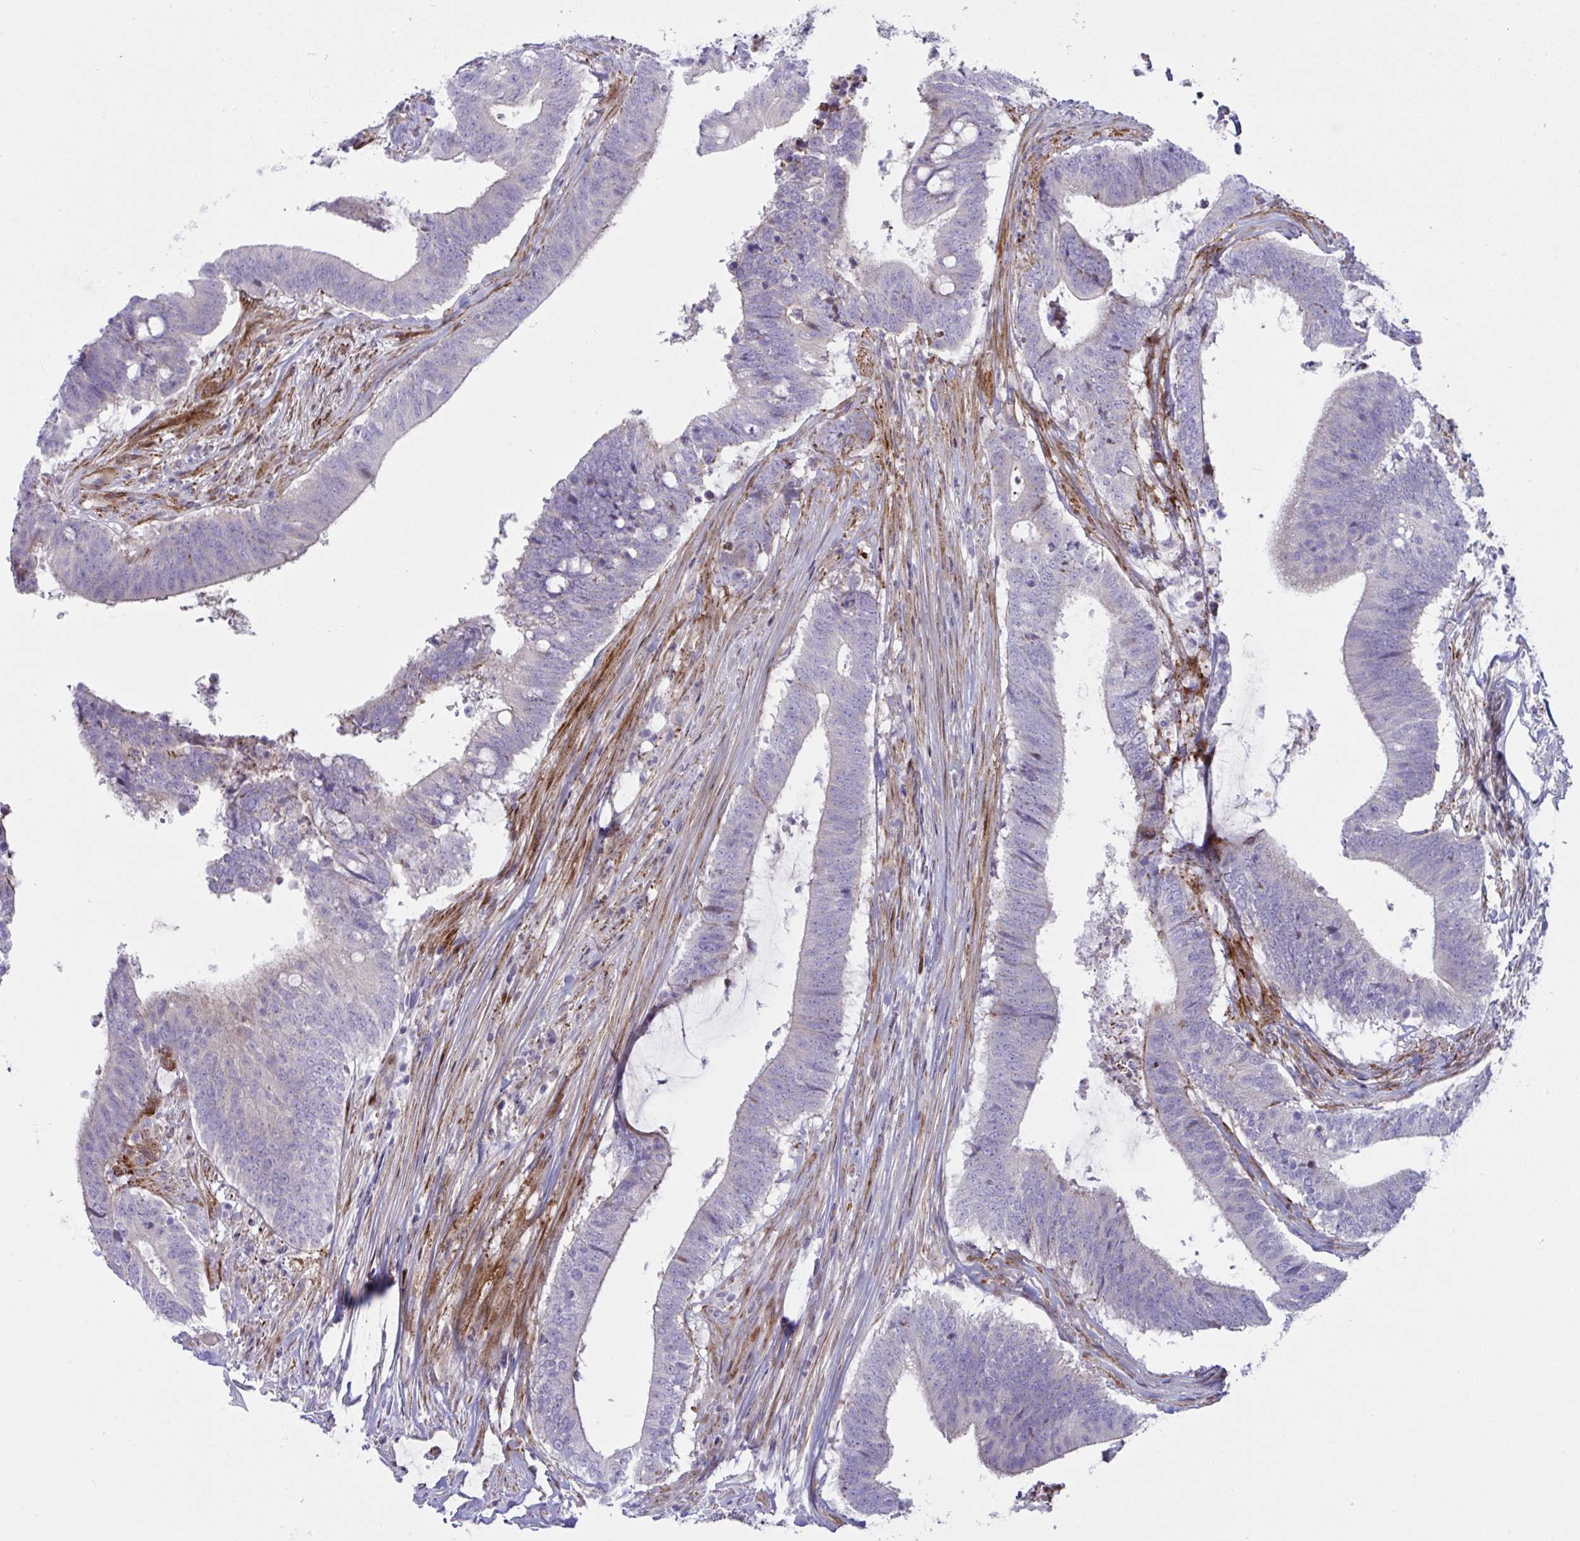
{"staining": {"intensity": "negative", "quantity": "none", "location": "none"}, "tissue": "colorectal cancer", "cell_type": "Tumor cells", "image_type": "cancer", "snomed": [{"axis": "morphology", "description": "Adenocarcinoma, NOS"}, {"axis": "topography", "description": "Colon"}], "caption": "IHC histopathology image of neoplastic tissue: human adenocarcinoma (colorectal) stained with DAB reveals no significant protein expression in tumor cells.", "gene": "ZNF713", "patient": {"sex": "female", "age": 43}}